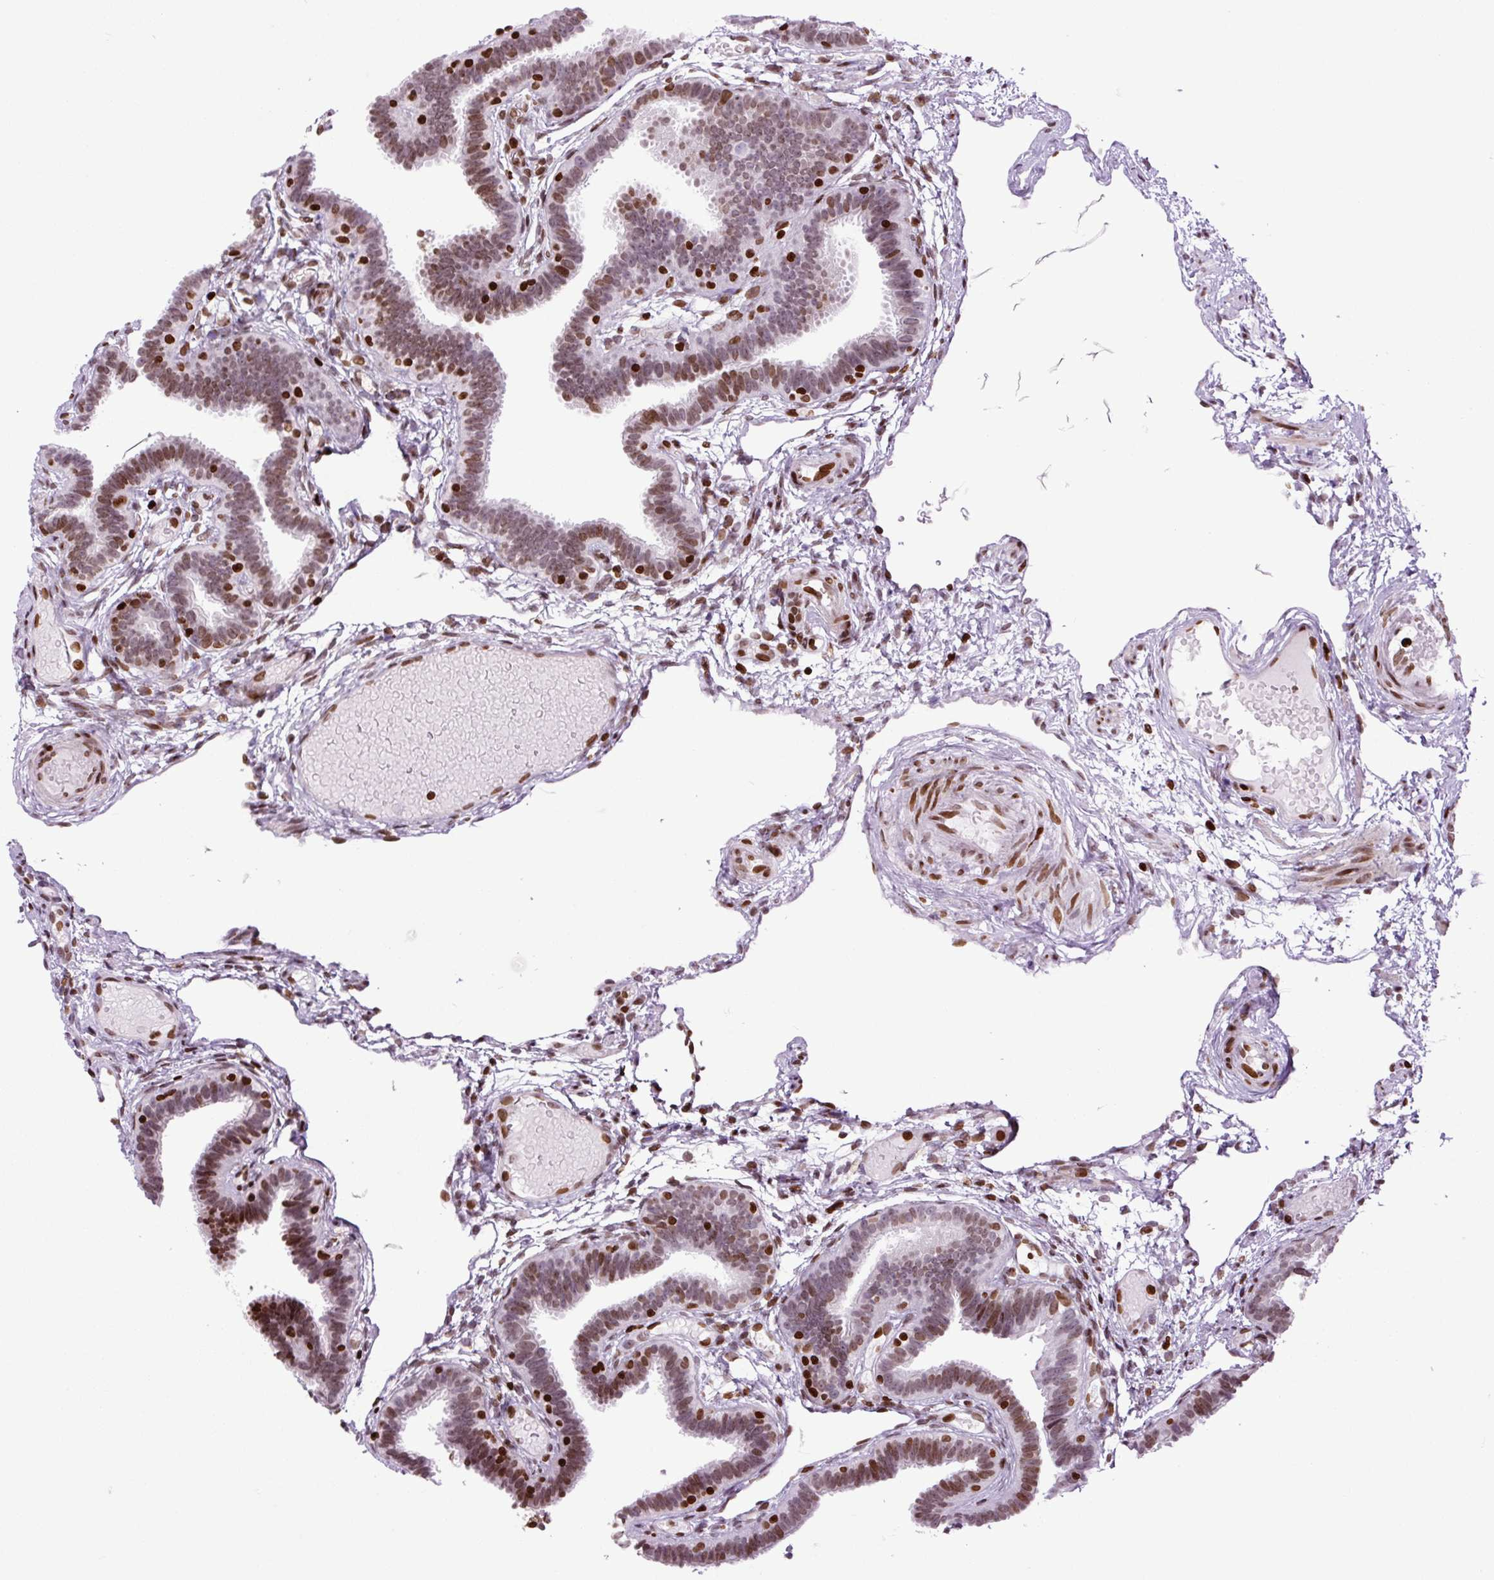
{"staining": {"intensity": "moderate", "quantity": ">75%", "location": "nuclear"}, "tissue": "fallopian tube", "cell_type": "Glandular cells", "image_type": "normal", "snomed": [{"axis": "morphology", "description": "Normal tissue, NOS"}, {"axis": "topography", "description": "Fallopian tube"}], "caption": "Immunohistochemistry (IHC) photomicrograph of unremarkable human fallopian tube stained for a protein (brown), which displays medium levels of moderate nuclear expression in about >75% of glandular cells.", "gene": "H1", "patient": {"sex": "female", "age": 37}}